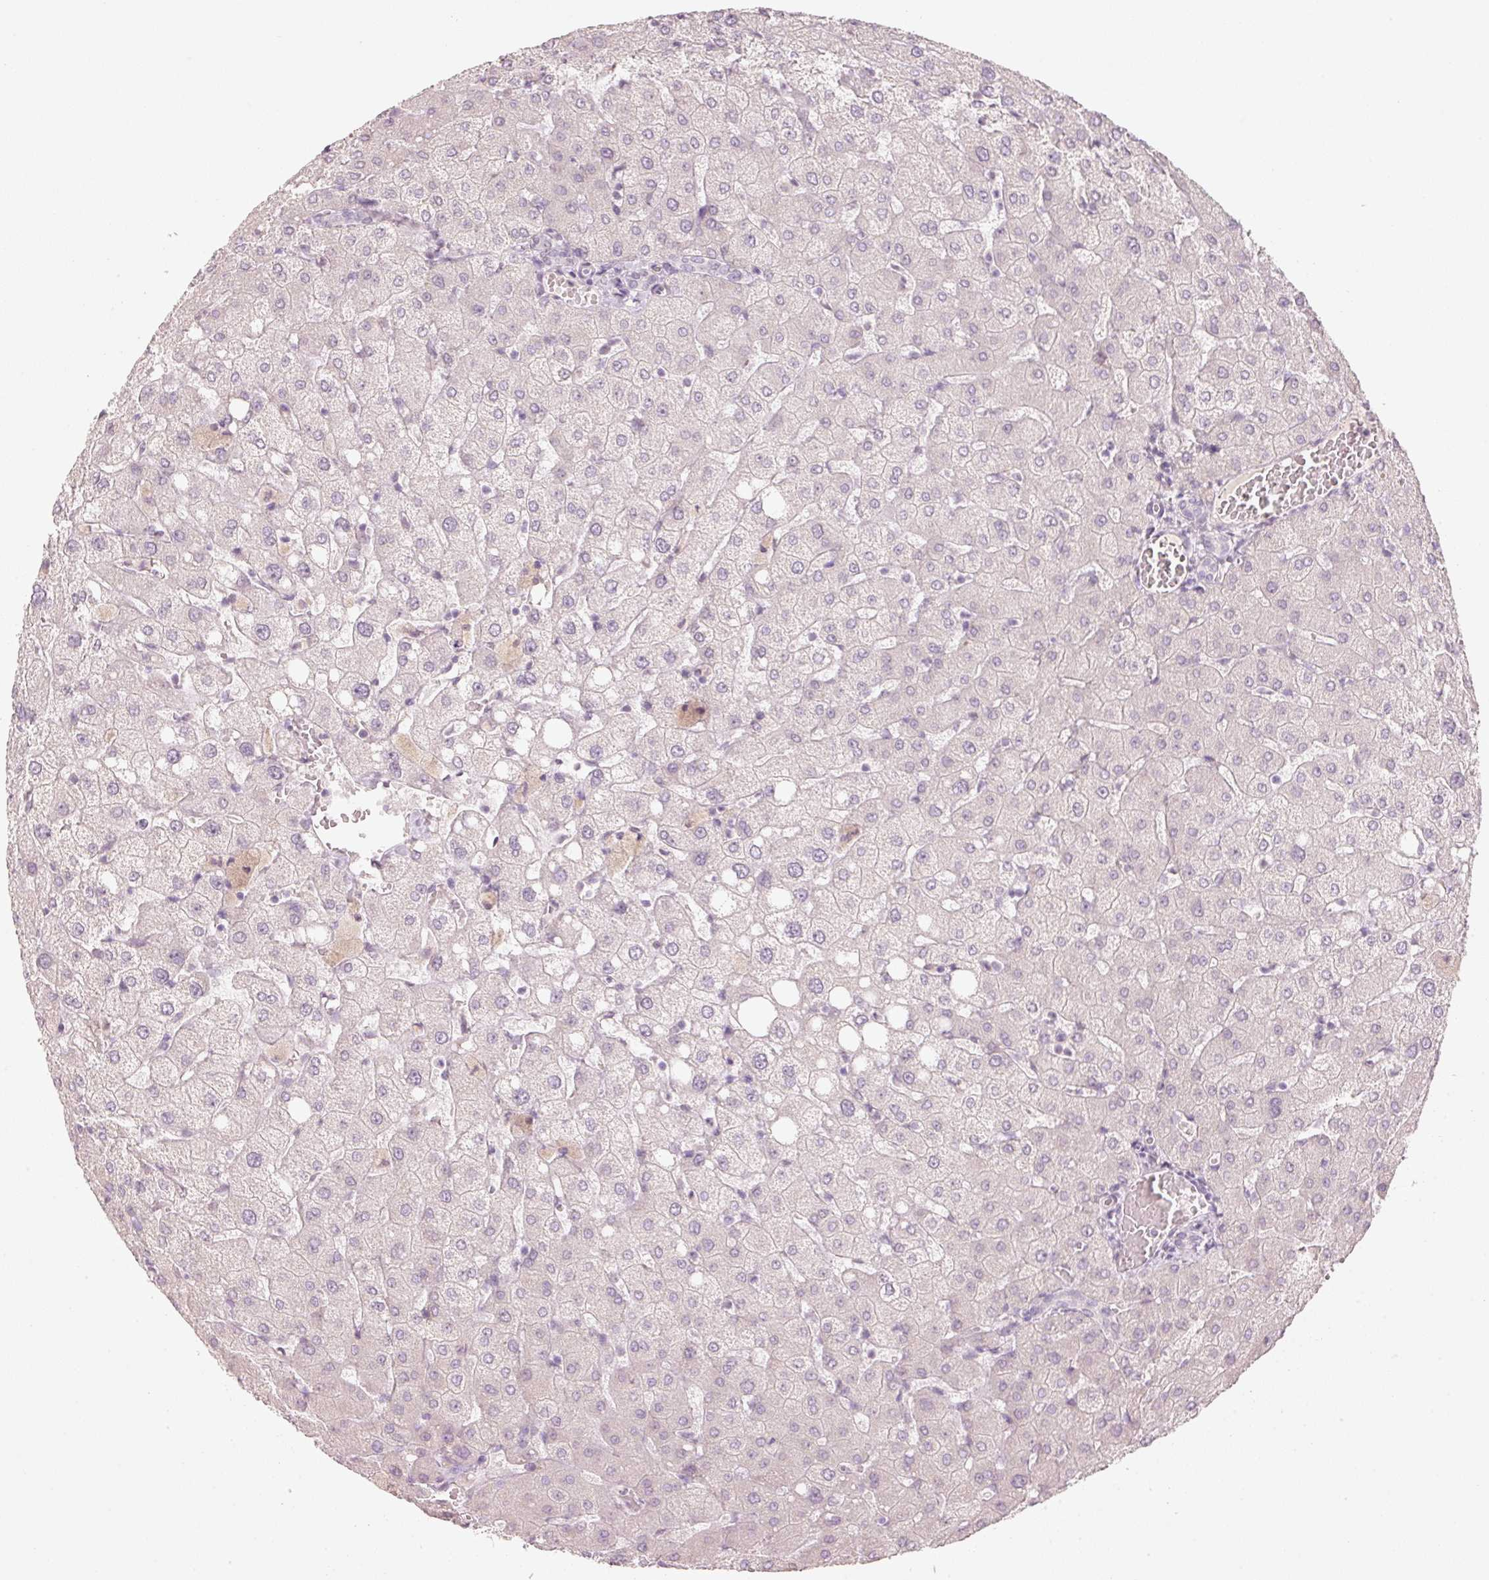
{"staining": {"intensity": "negative", "quantity": "none", "location": "none"}, "tissue": "liver", "cell_type": "Cholangiocytes", "image_type": "normal", "snomed": [{"axis": "morphology", "description": "Normal tissue, NOS"}, {"axis": "topography", "description": "Liver"}], "caption": "Immunohistochemistry (IHC) of normal human liver displays no expression in cholangiocytes.", "gene": "STEAP1", "patient": {"sex": "female", "age": 54}}